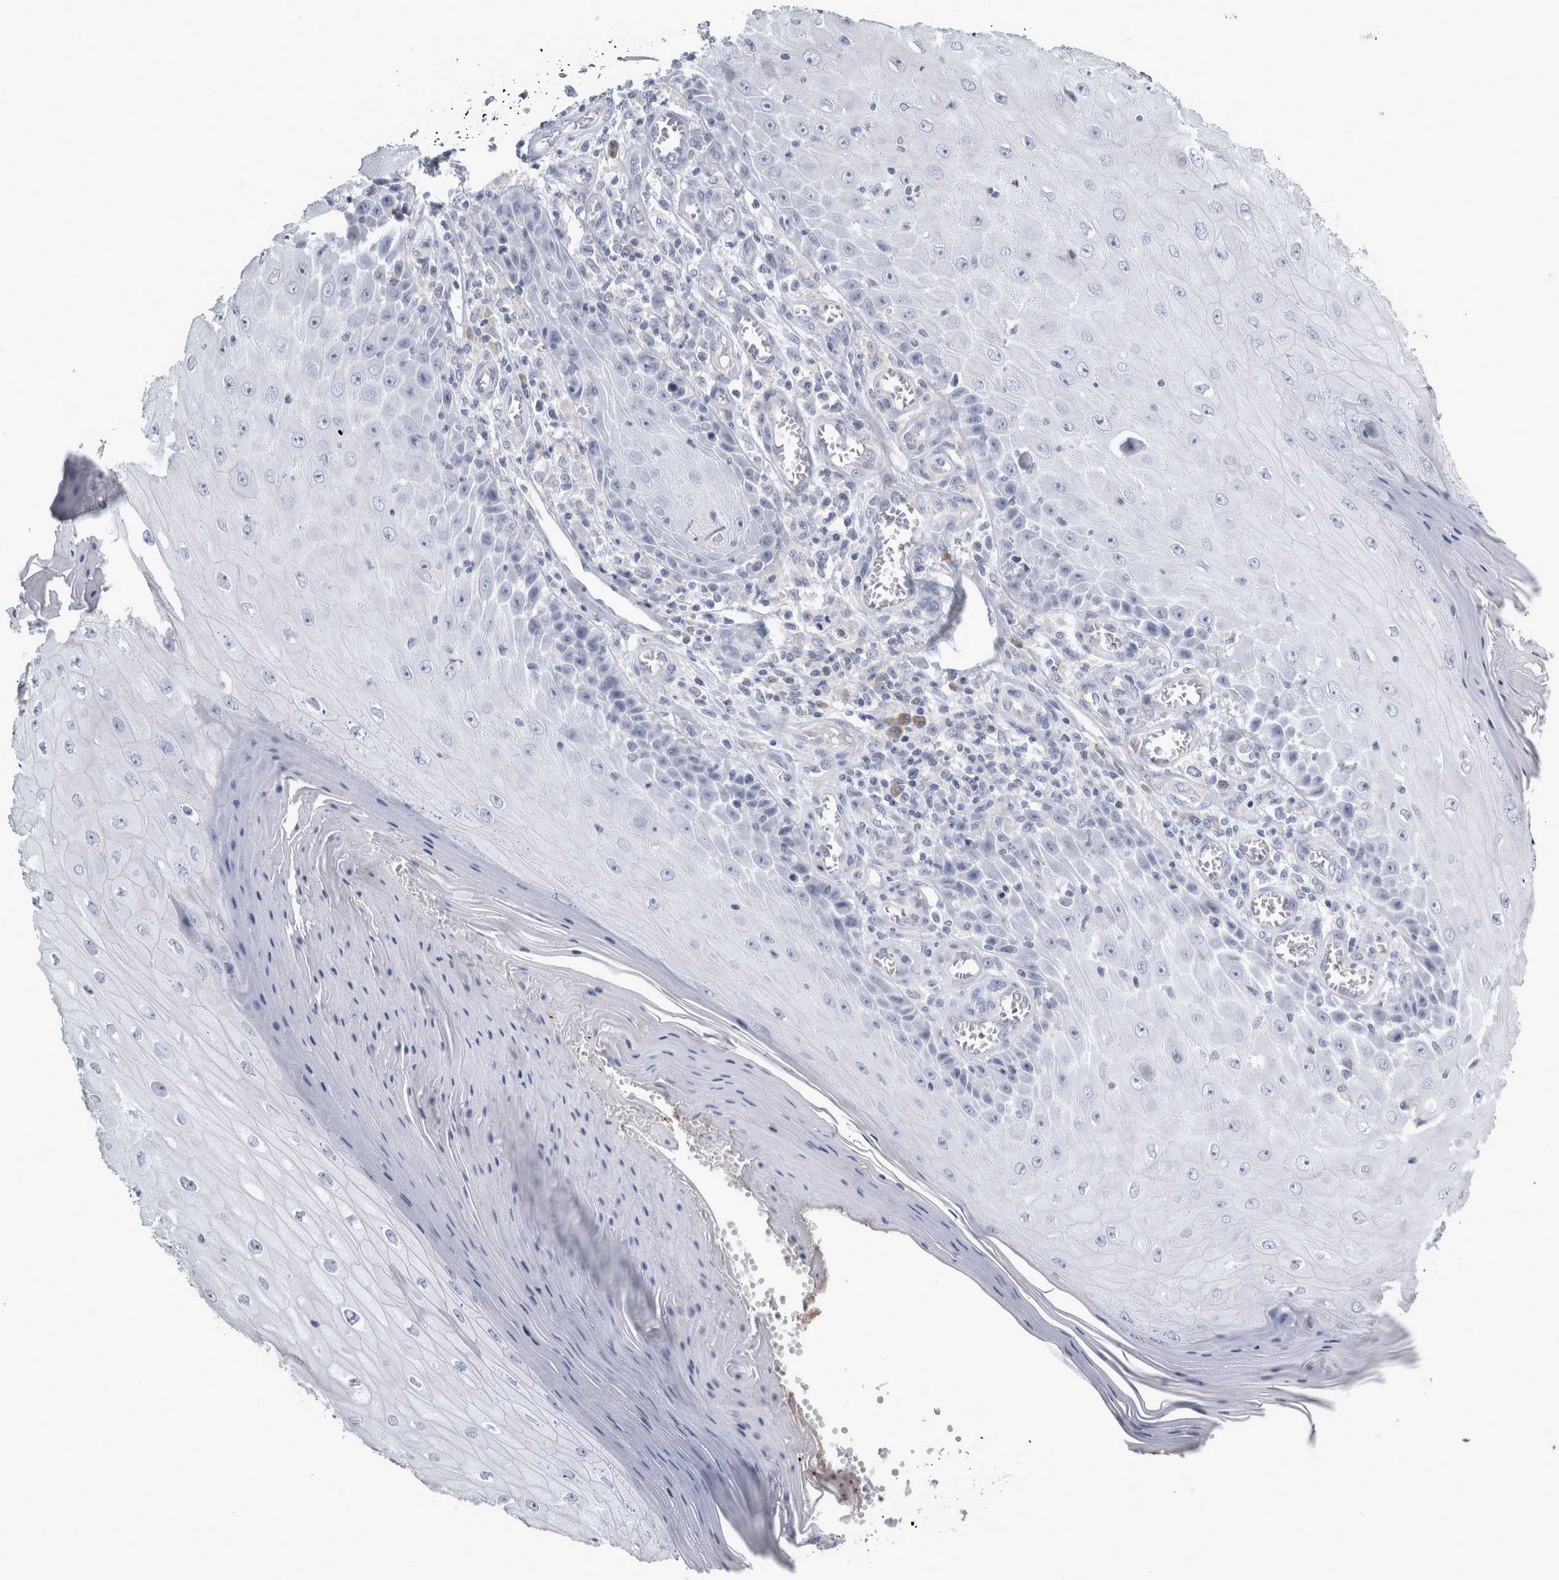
{"staining": {"intensity": "negative", "quantity": "none", "location": "none"}, "tissue": "skin cancer", "cell_type": "Tumor cells", "image_type": "cancer", "snomed": [{"axis": "morphology", "description": "Squamous cell carcinoma, NOS"}, {"axis": "topography", "description": "Skin"}], "caption": "Skin cancer was stained to show a protein in brown. There is no significant staining in tumor cells.", "gene": "TCAP", "patient": {"sex": "female", "age": 73}}